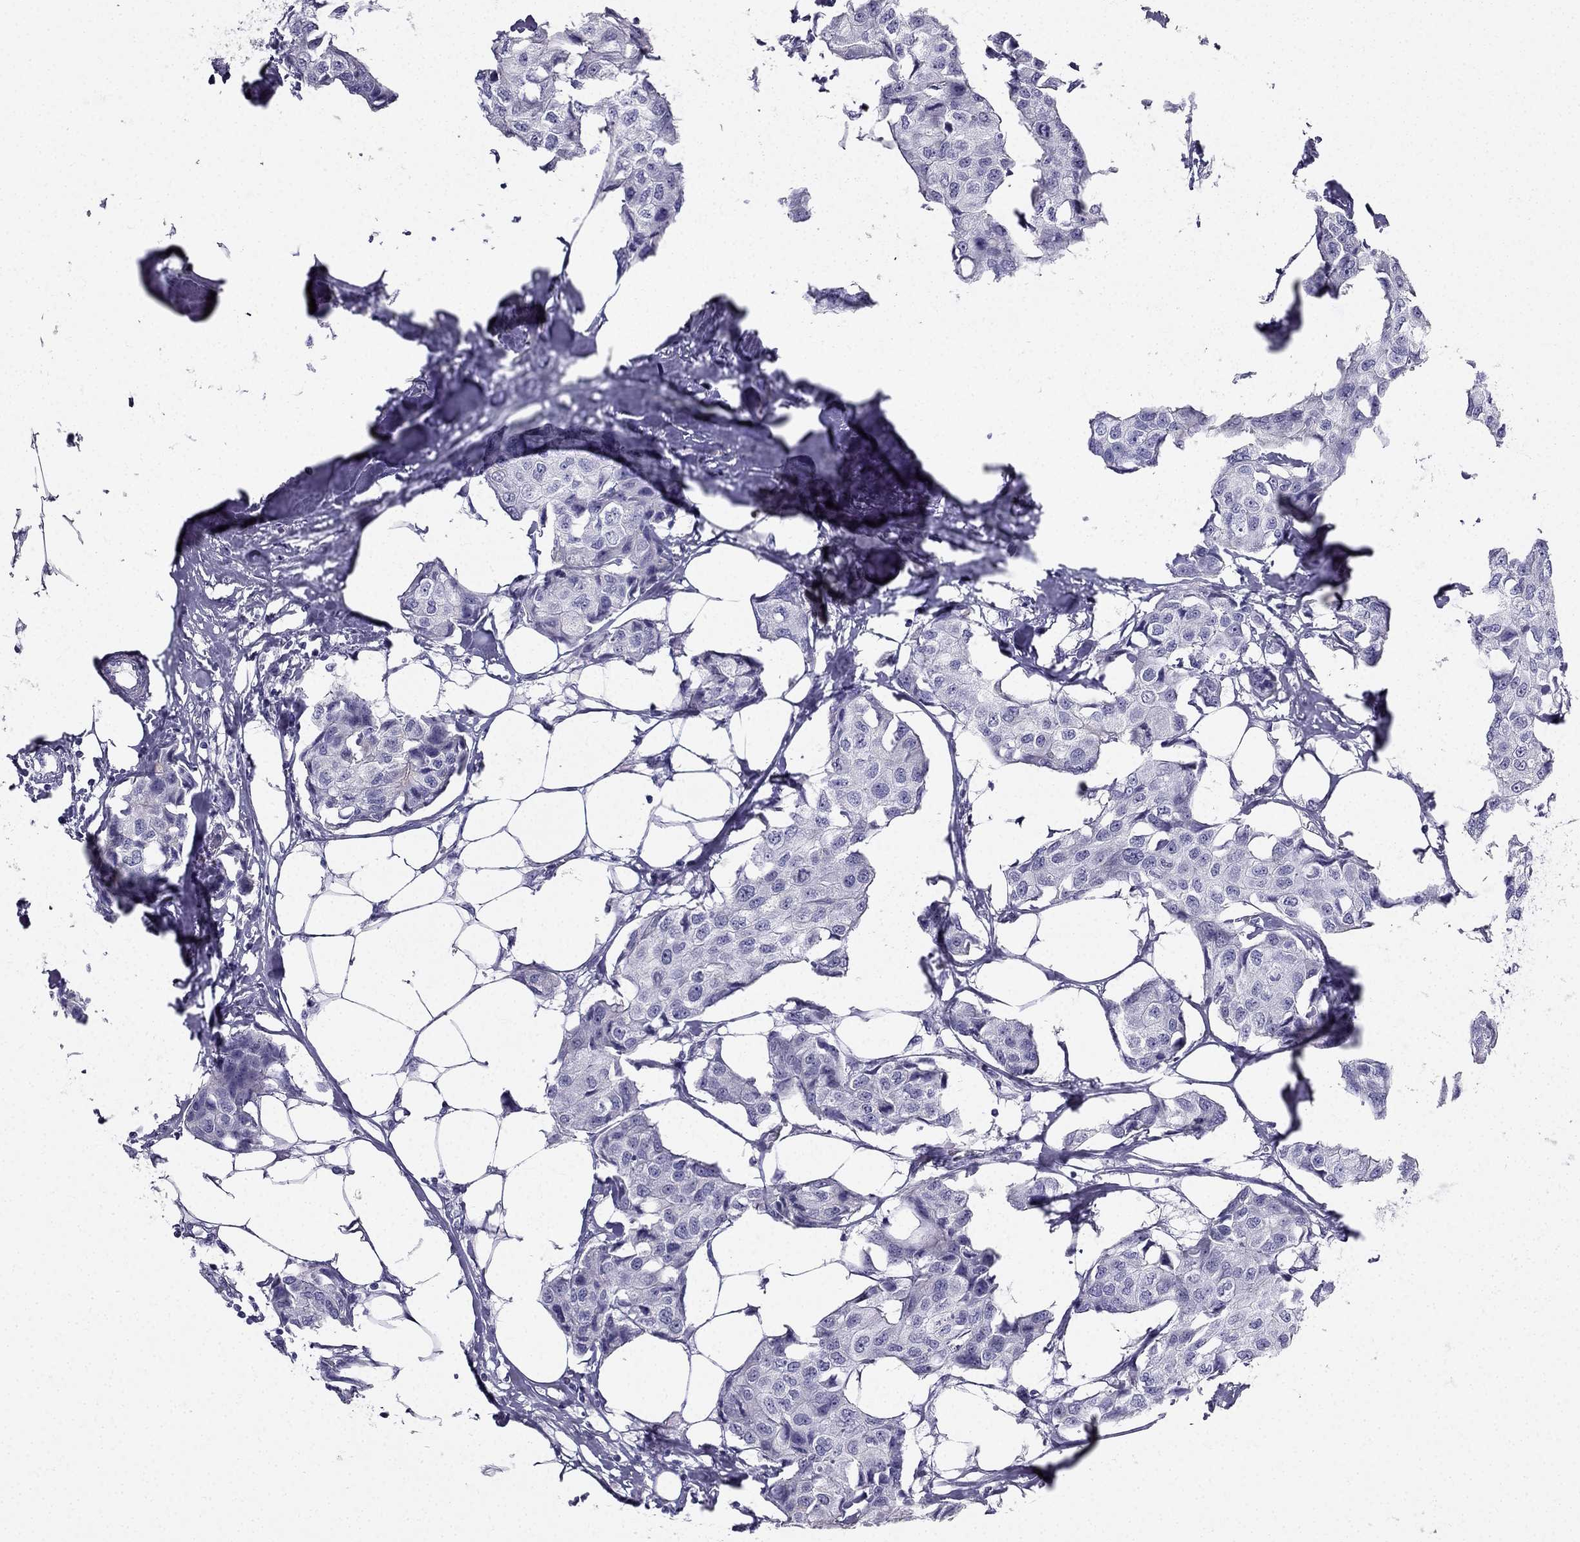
{"staining": {"intensity": "negative", "quantity": "none", "location": "none"}, "tissue": "breast cancer", "cell_type": "Tumor cells", "image_type": "cancer", "snomed": [{"axis": "morphology", "description": "Duct carcinoma"}, {"axis": "topography", "description": "Breast"}], "caption": "Micrograph shows no protein expression in tumor cells of breast intraductal carcinoma tissue.", "gene": "TFF3", "patient": {"sex": "female", "age": 80}}